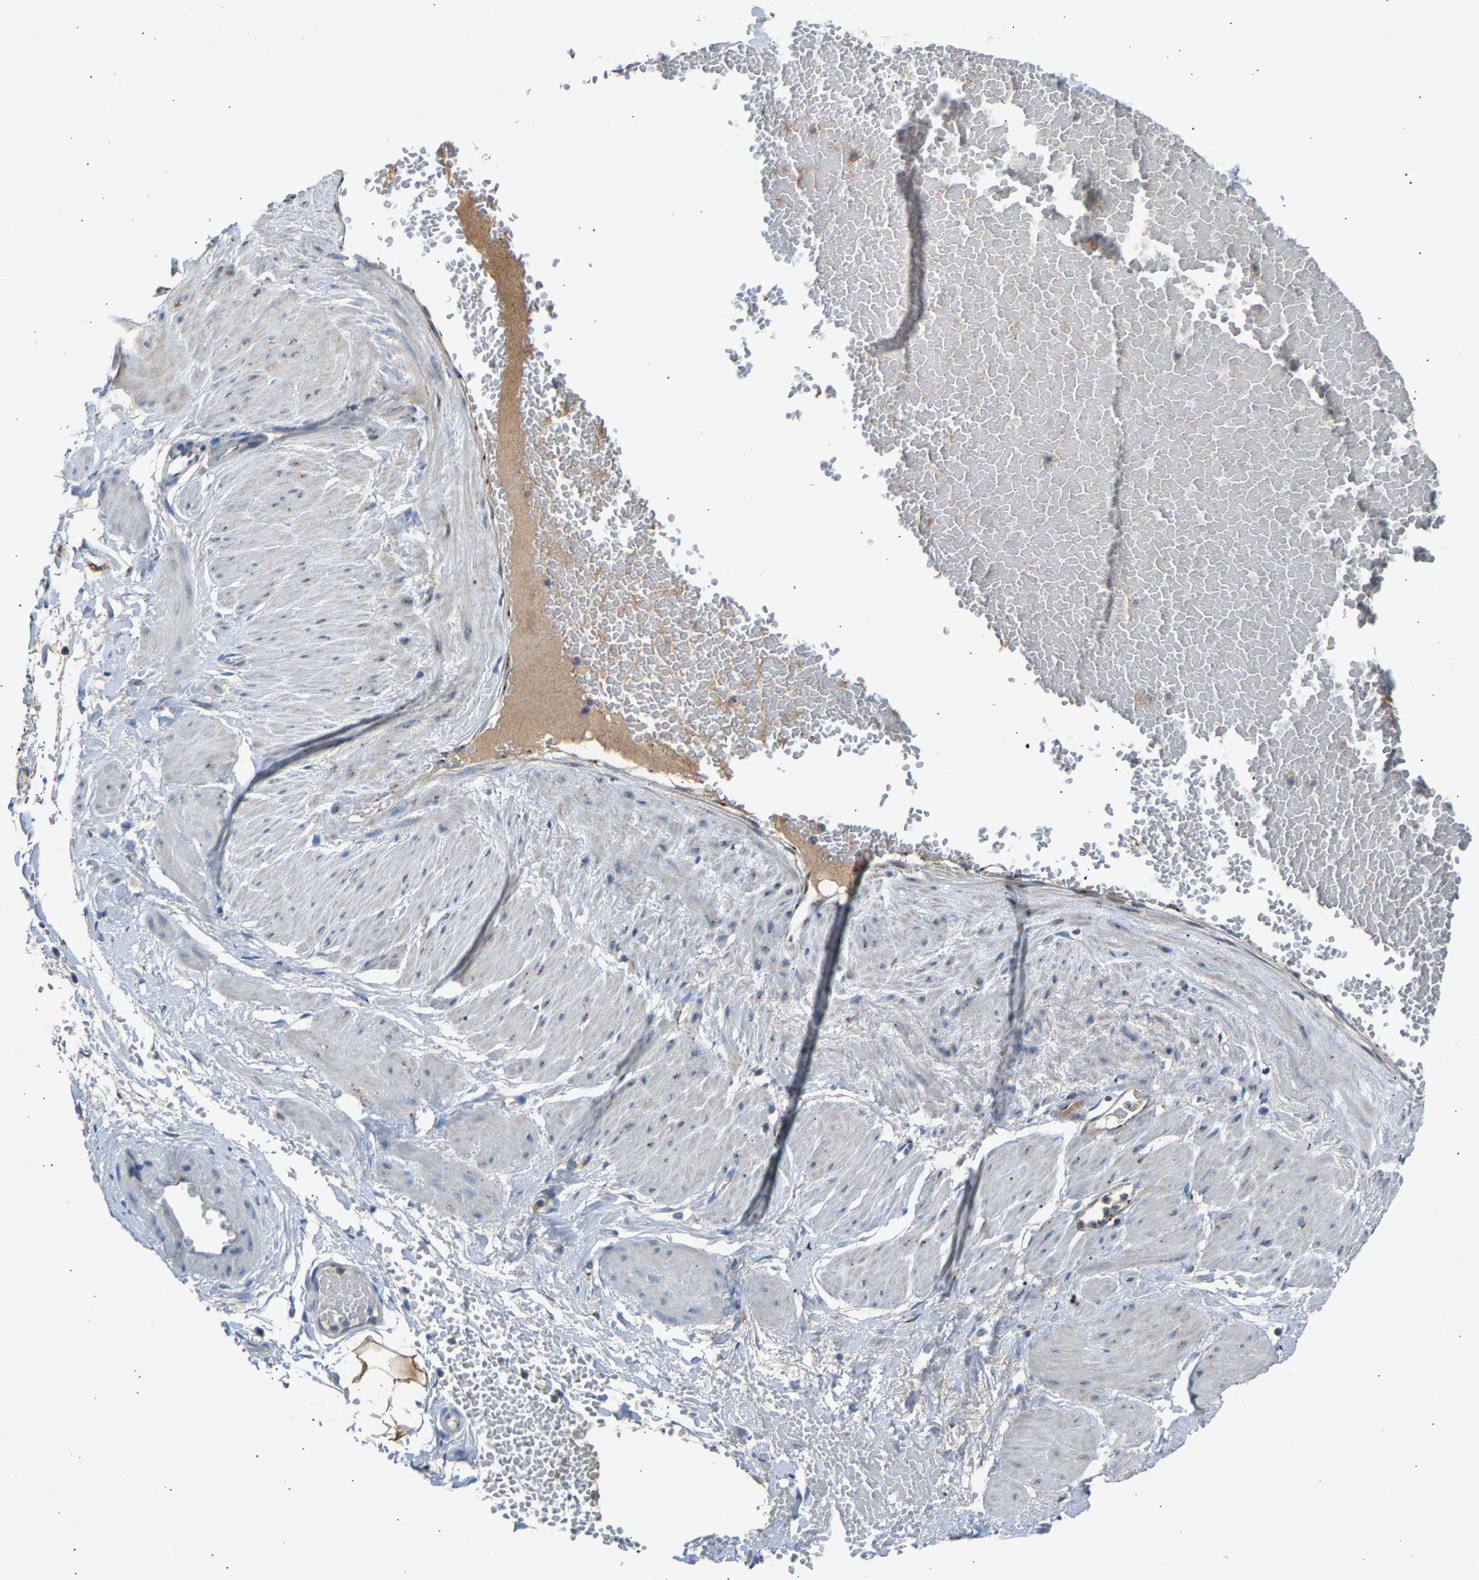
{"staining": {"intensity": "moderate", "quantity": "<25%", "location": "cytoplasmic/membranous"}, "tissue": "adipose tissue", "cell_type": "Adipocytes", "image_type": "normal", "snomed": [{"axis": "morphology", "description": "Normal tissue, NOS"}, {"axis": "topography", "description": "Soft tissue"}], "caption": "A low amount of moderate cytoplasmic/membranous positivity is identified in approximately <25% of adipocytes in unremarkable adipose tissue.", "gene": "CYREN", "patient": {"sex": "male", "age": 72}}